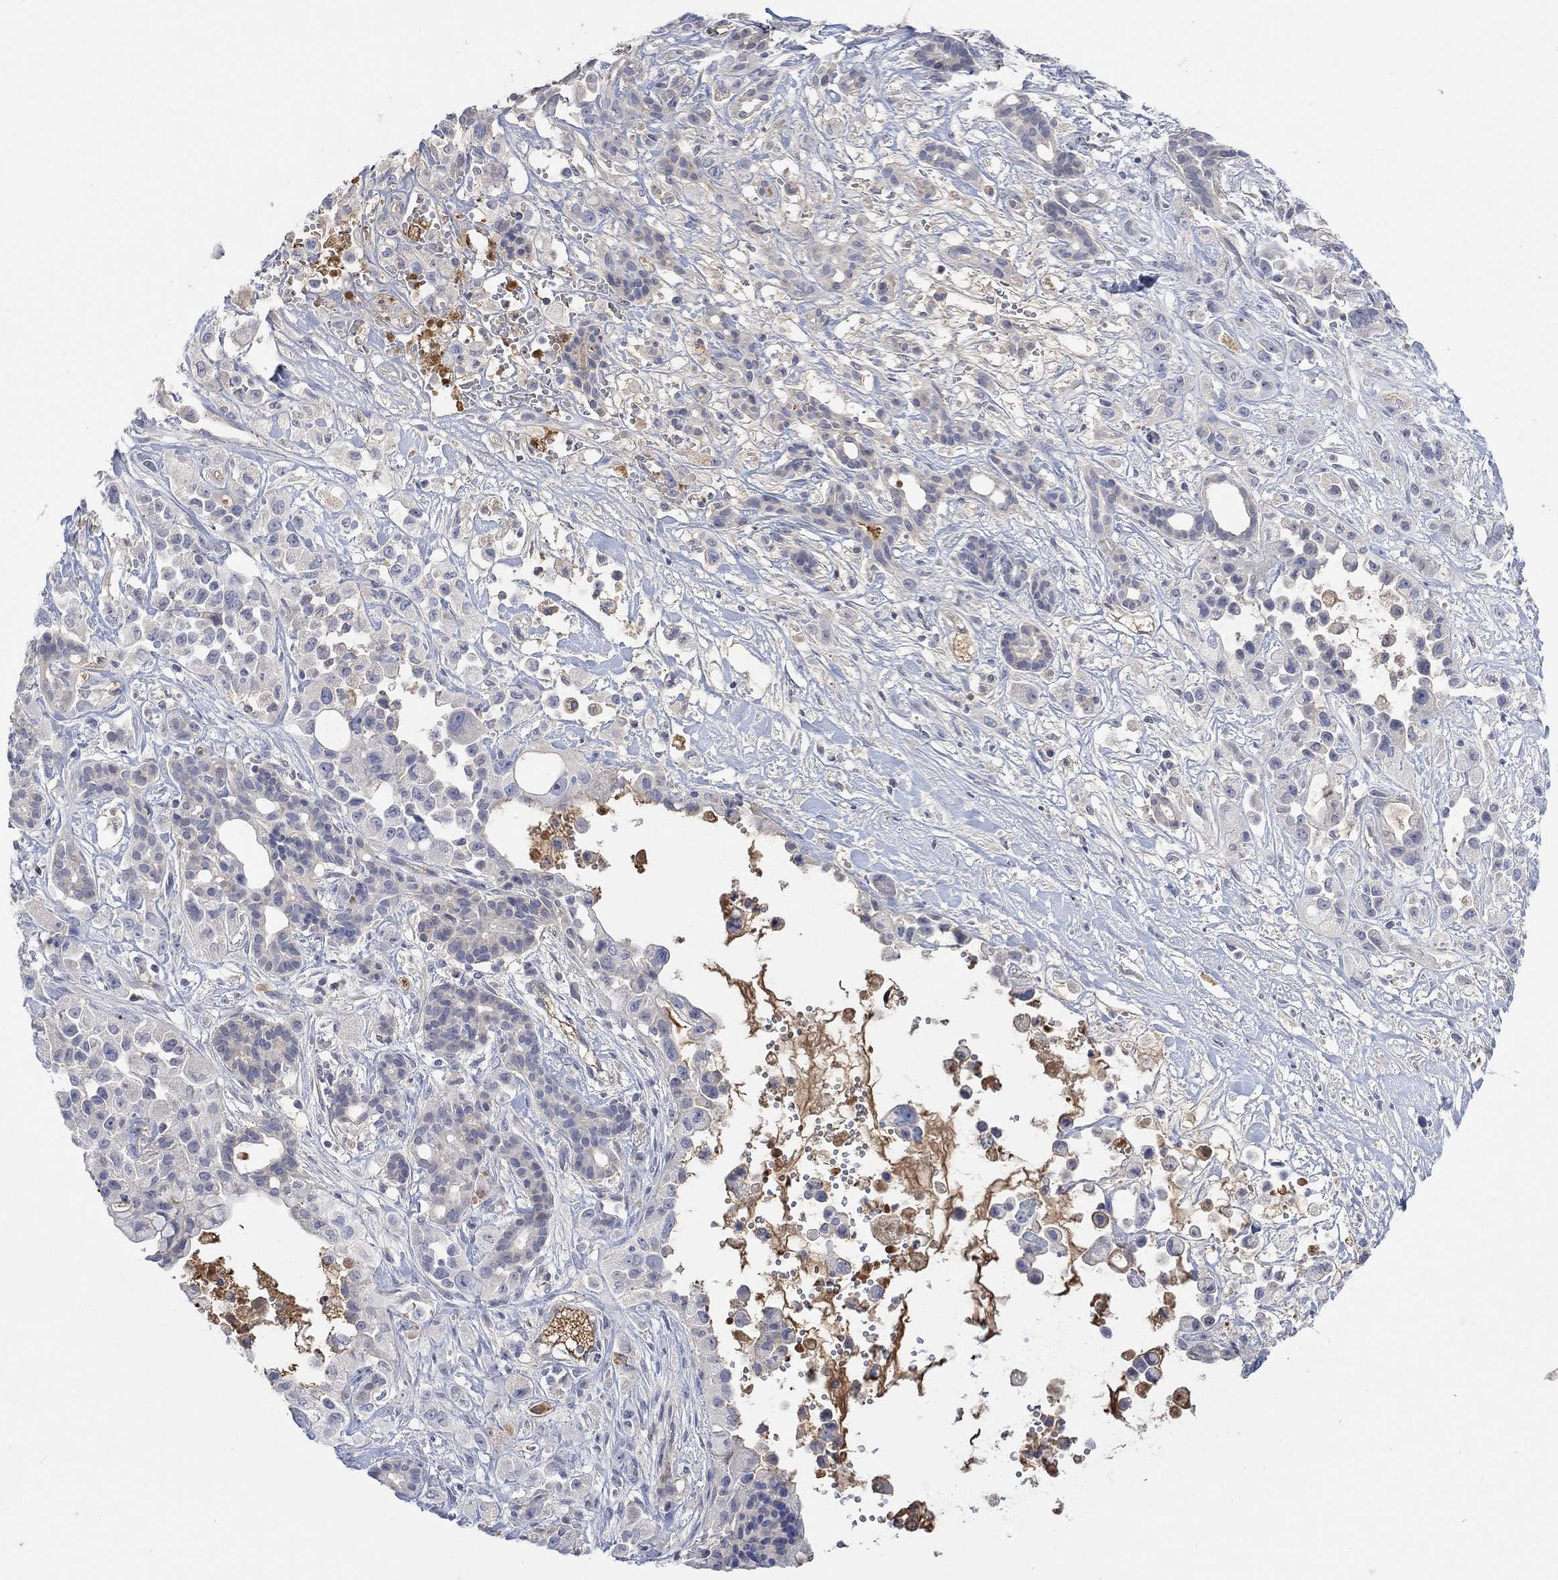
{"staining": {"intensity": "negative", "quantity": "none", "location": "none"}, "tissue": "pancreatic cancer", "cell_type": "Tumor cells", "image_type": "cancer", "snomed": [{"axis": "morphology", "description": "Adenocarcinoma, NOS"}, {"axis": "topography", "description": "Pancreas"}], "caption": "Adenocarcinoma (pancreatic) was stained to show a protein in brown. There is no significant positivity in tumor cells. (Immunohistochemistry (ihc), brightfield microscopy, high magnification).", "gene": "MSTN", "patient": {"sex": "male", "age": 44}}